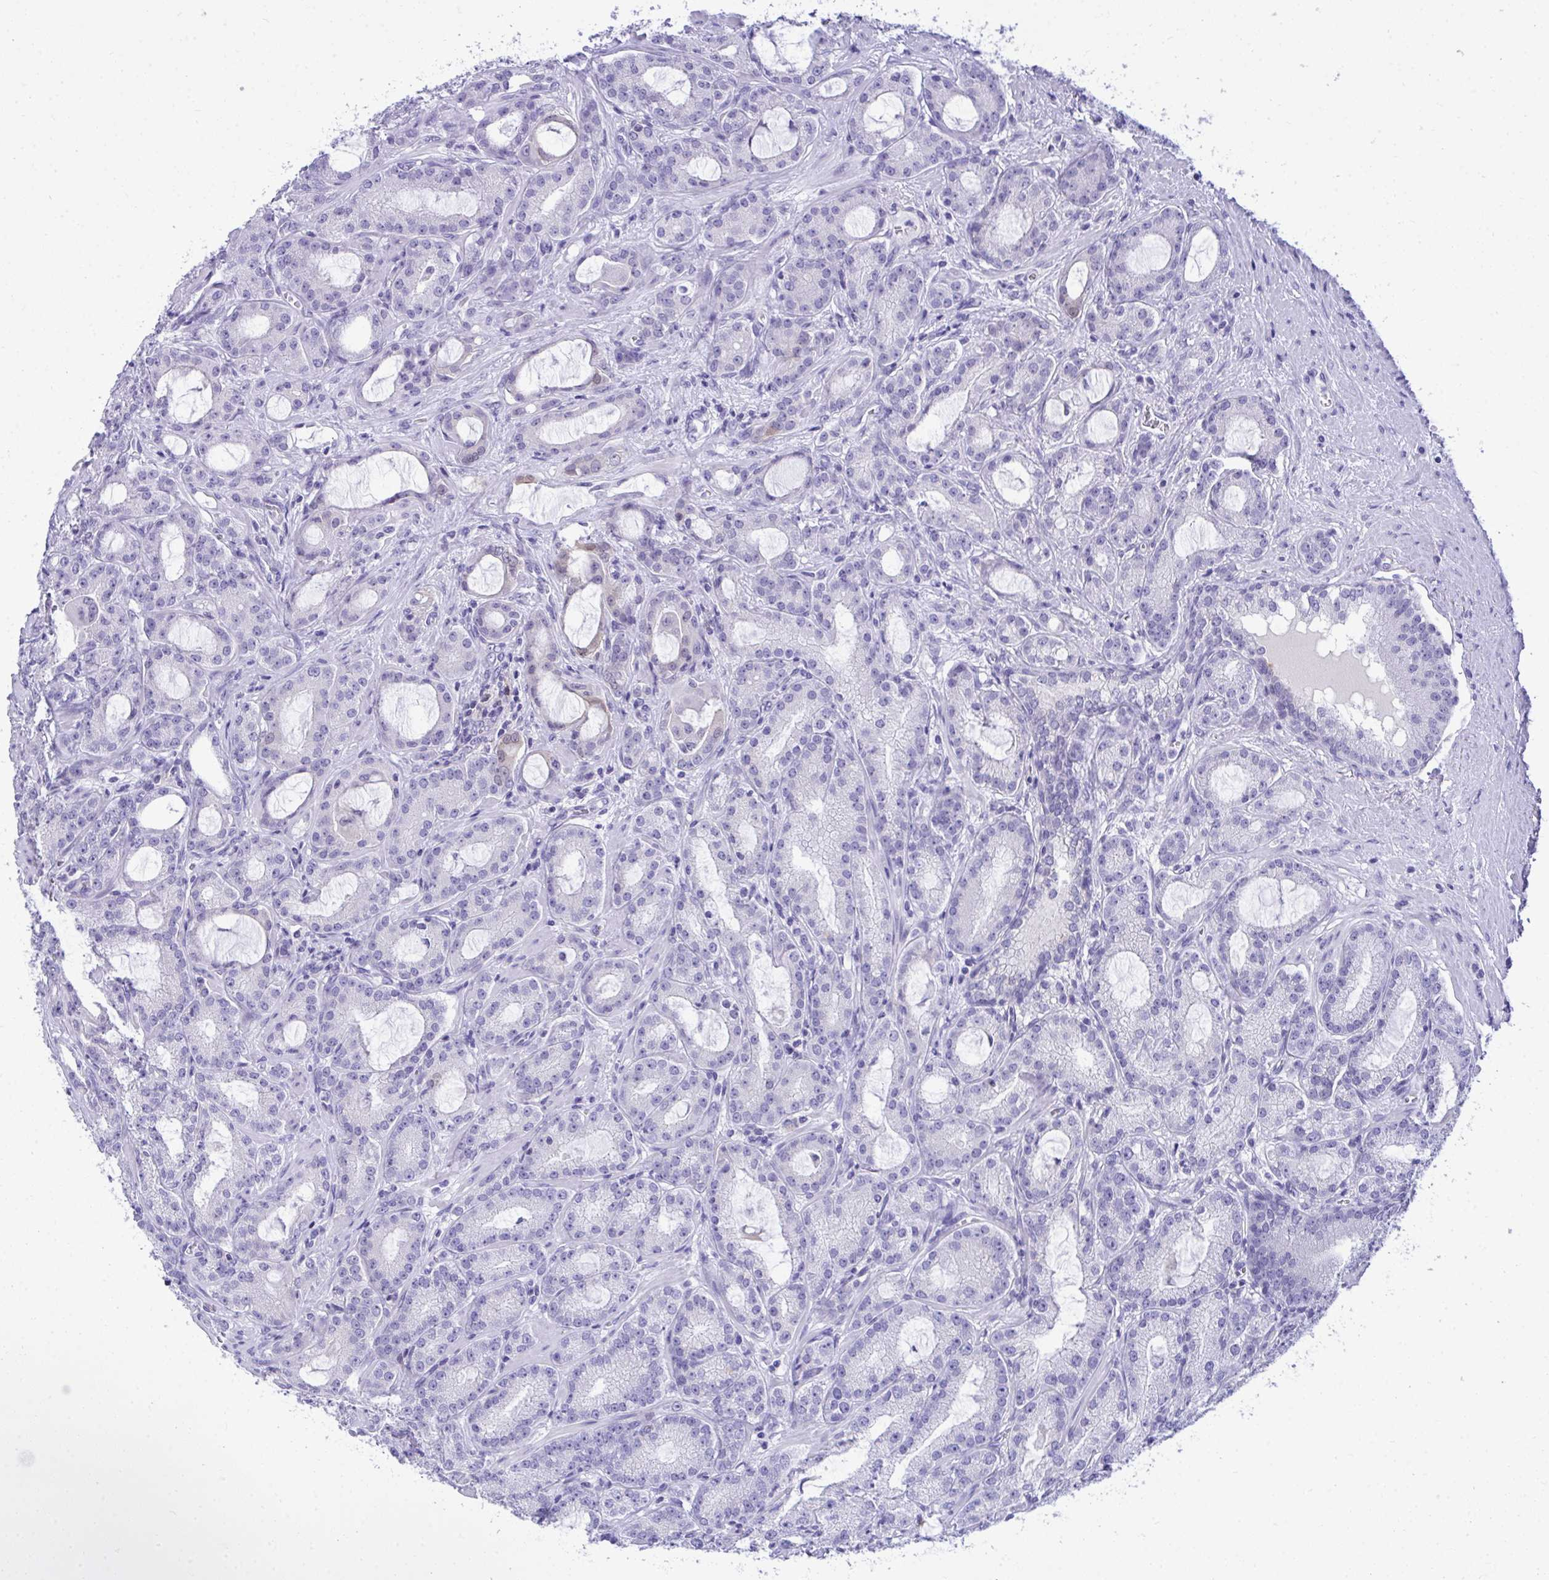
{"staining": {"intensity": "negative", "quantity": "none", "location": "none"}, "tissue": "prostate cancer", "cell_type": "Tumor cells", "image_type": "cancer", "snomed": [{"axis": "morphology", "description": "Adenocarcinoma, High grade"}, {"axis": "topography", "description": "Prostate"}], "caption": "Prostate cancer (high-grade adenocarcinoma) stained for a protein using IHC exhibits no staining tumor cells.", "gene": "PGM2L1", "patient": {"sex": "male", "age": 65}}